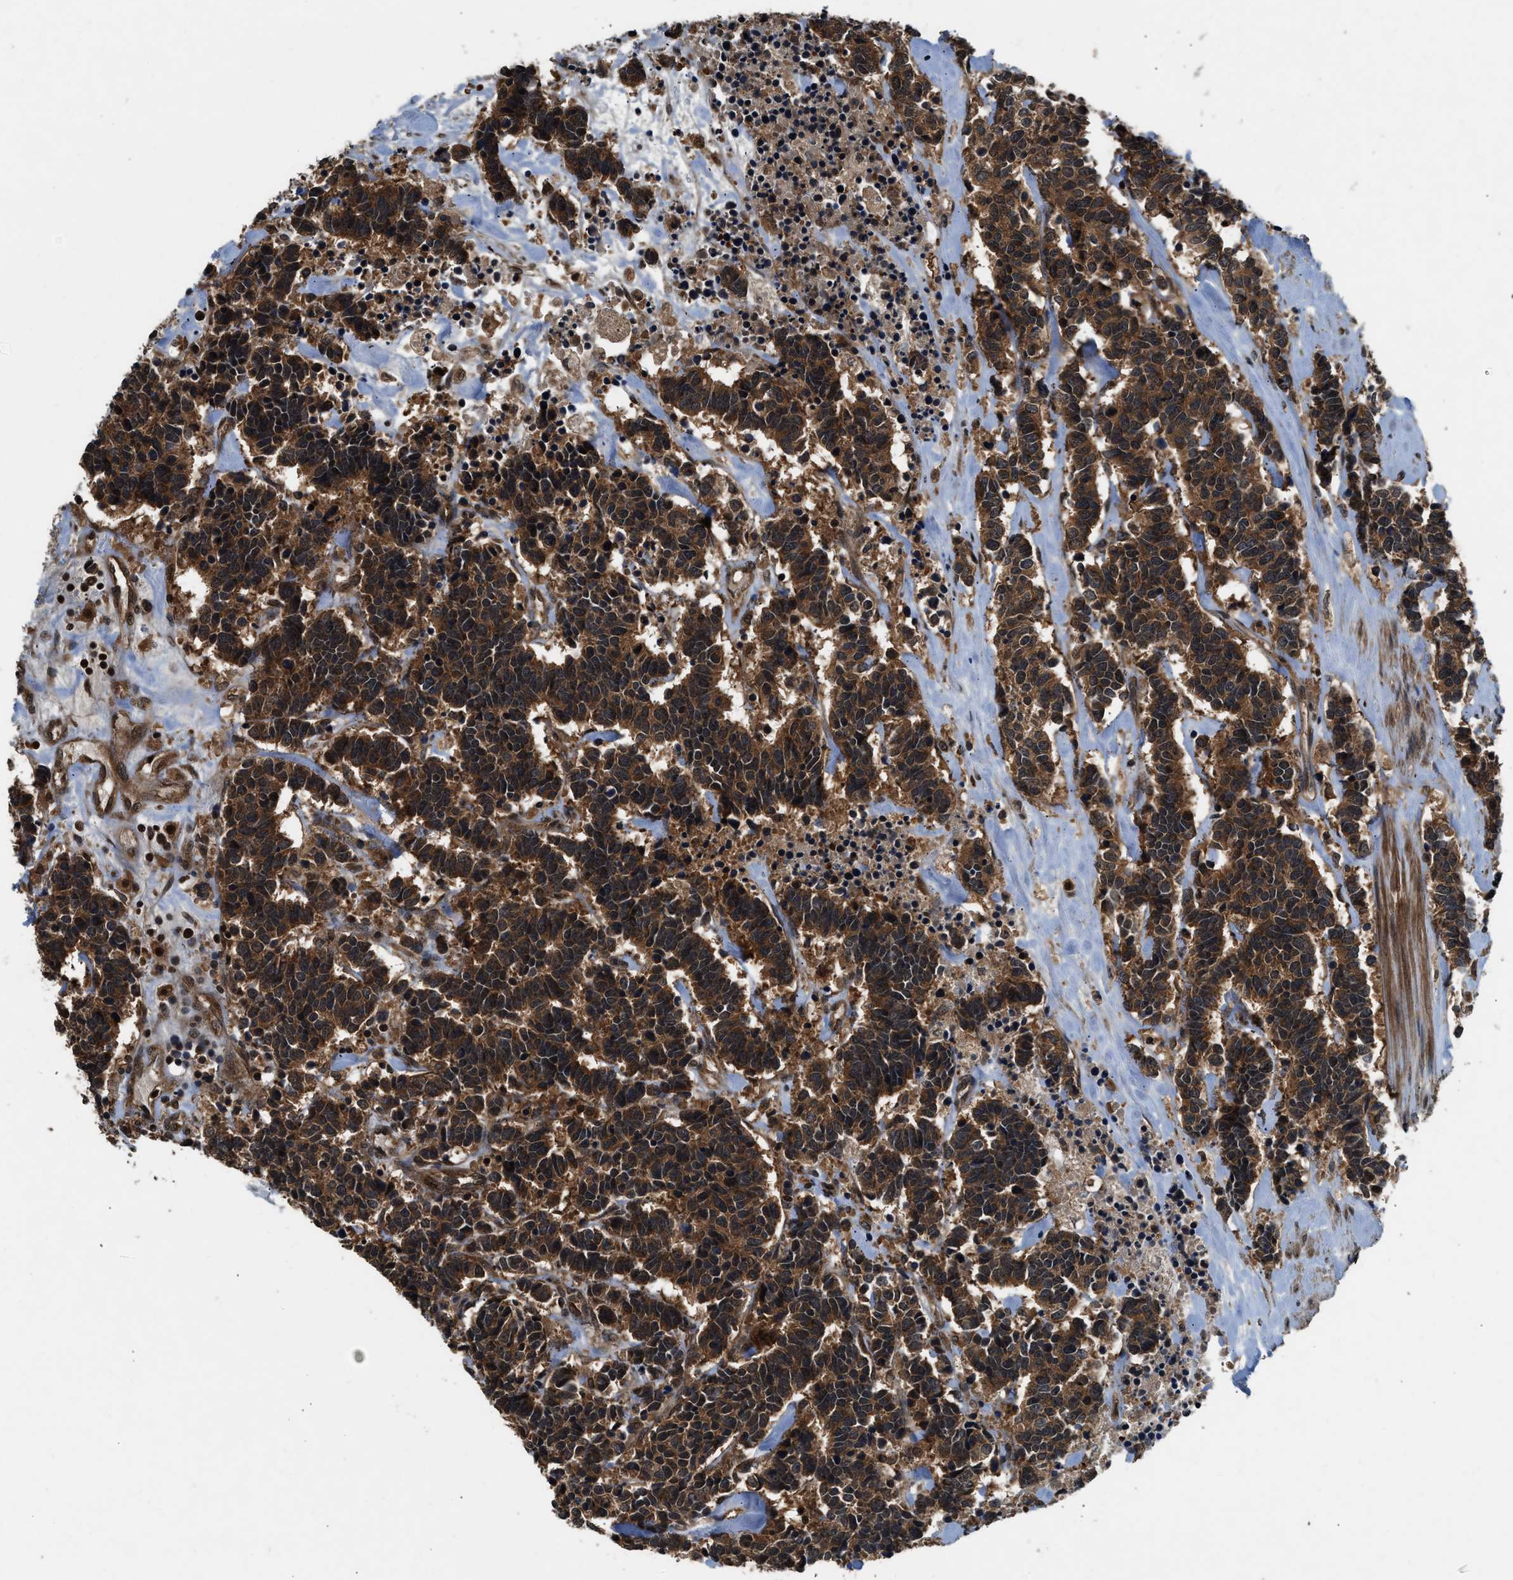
{"staining": {"intensity": "strong", "quantity": ">75%", "location": "cytoplasmic/membranous"}, "tissue": "carcinoid", "cell_type": "Tumor cells", "image_type": "cancer", "snomed": [{"axis": "morphology", "description": "Carcinoma, NOS"}, {"axis": "morphology", "description": "Carcinoid, malignant, NOS"}, {"axis": "topography", "description": "Urinary bladder"}], "caption": "About >75% of tumor cells in human carcinoid display strong cytoplasmic/membranous protein staining as visualized by brown immunohistochemical staining.", "gene": "RPS6KB1", "patient": {"sex": "male", "age": 57}}